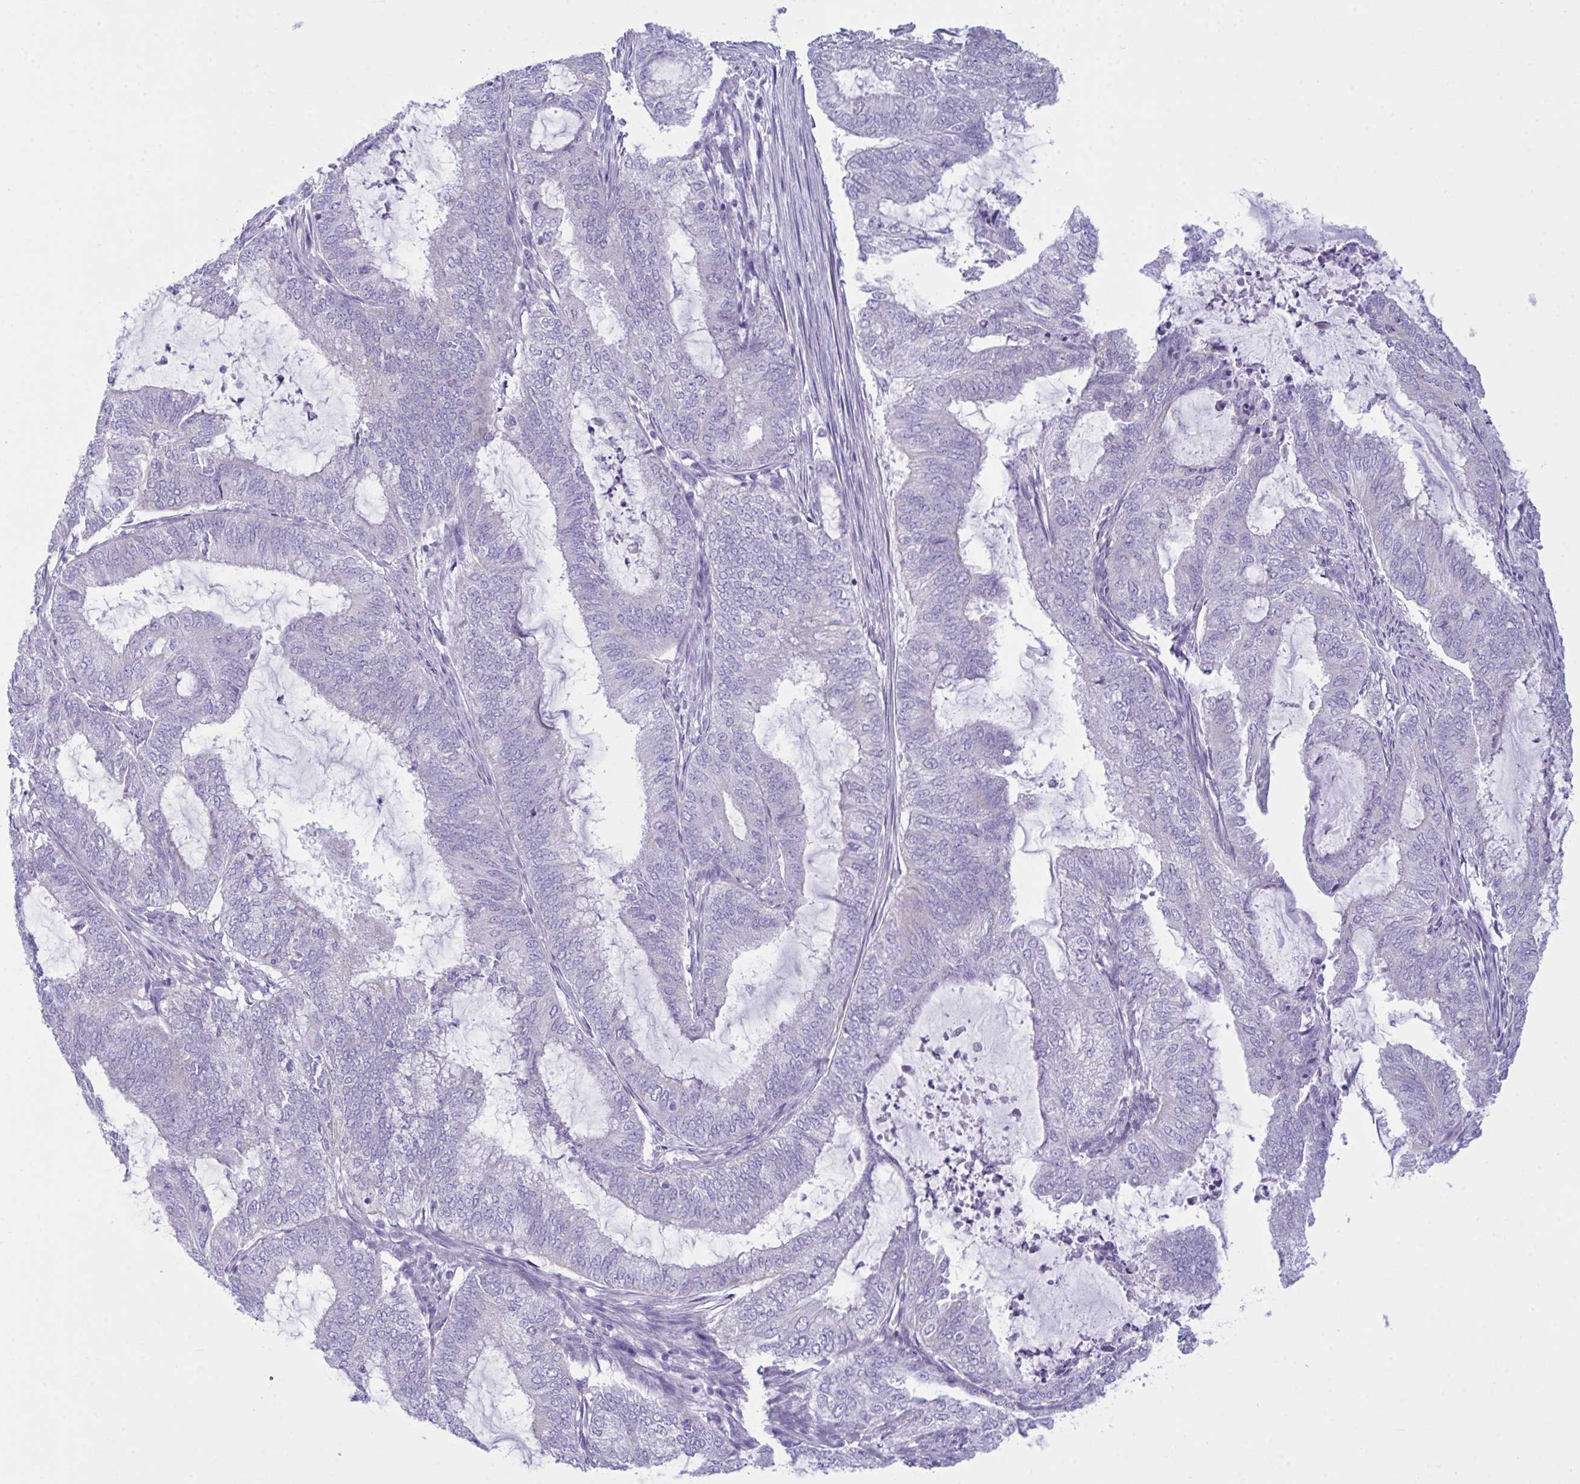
{"staining": {"intensity": "negative", "quantity": "none", "location": "none"}, "tissue": "endometrial cancer", "cell_type": "Tumor cells", "image_type": "cancer", "snomed": [{"axis": "morphology", "description": "Adenocarcinoma, NOS"}, {"axis": "topography", "description": "Endometrium"}], "caption": "An image of human endometrial cancer (adenocarcinoma) is negative for staining in tumor cells. (Immunohistochemistry, brightfield microscopy, high magnification).", "gene": "BBS1", "patient": {"sex": "female", "age": 51}}